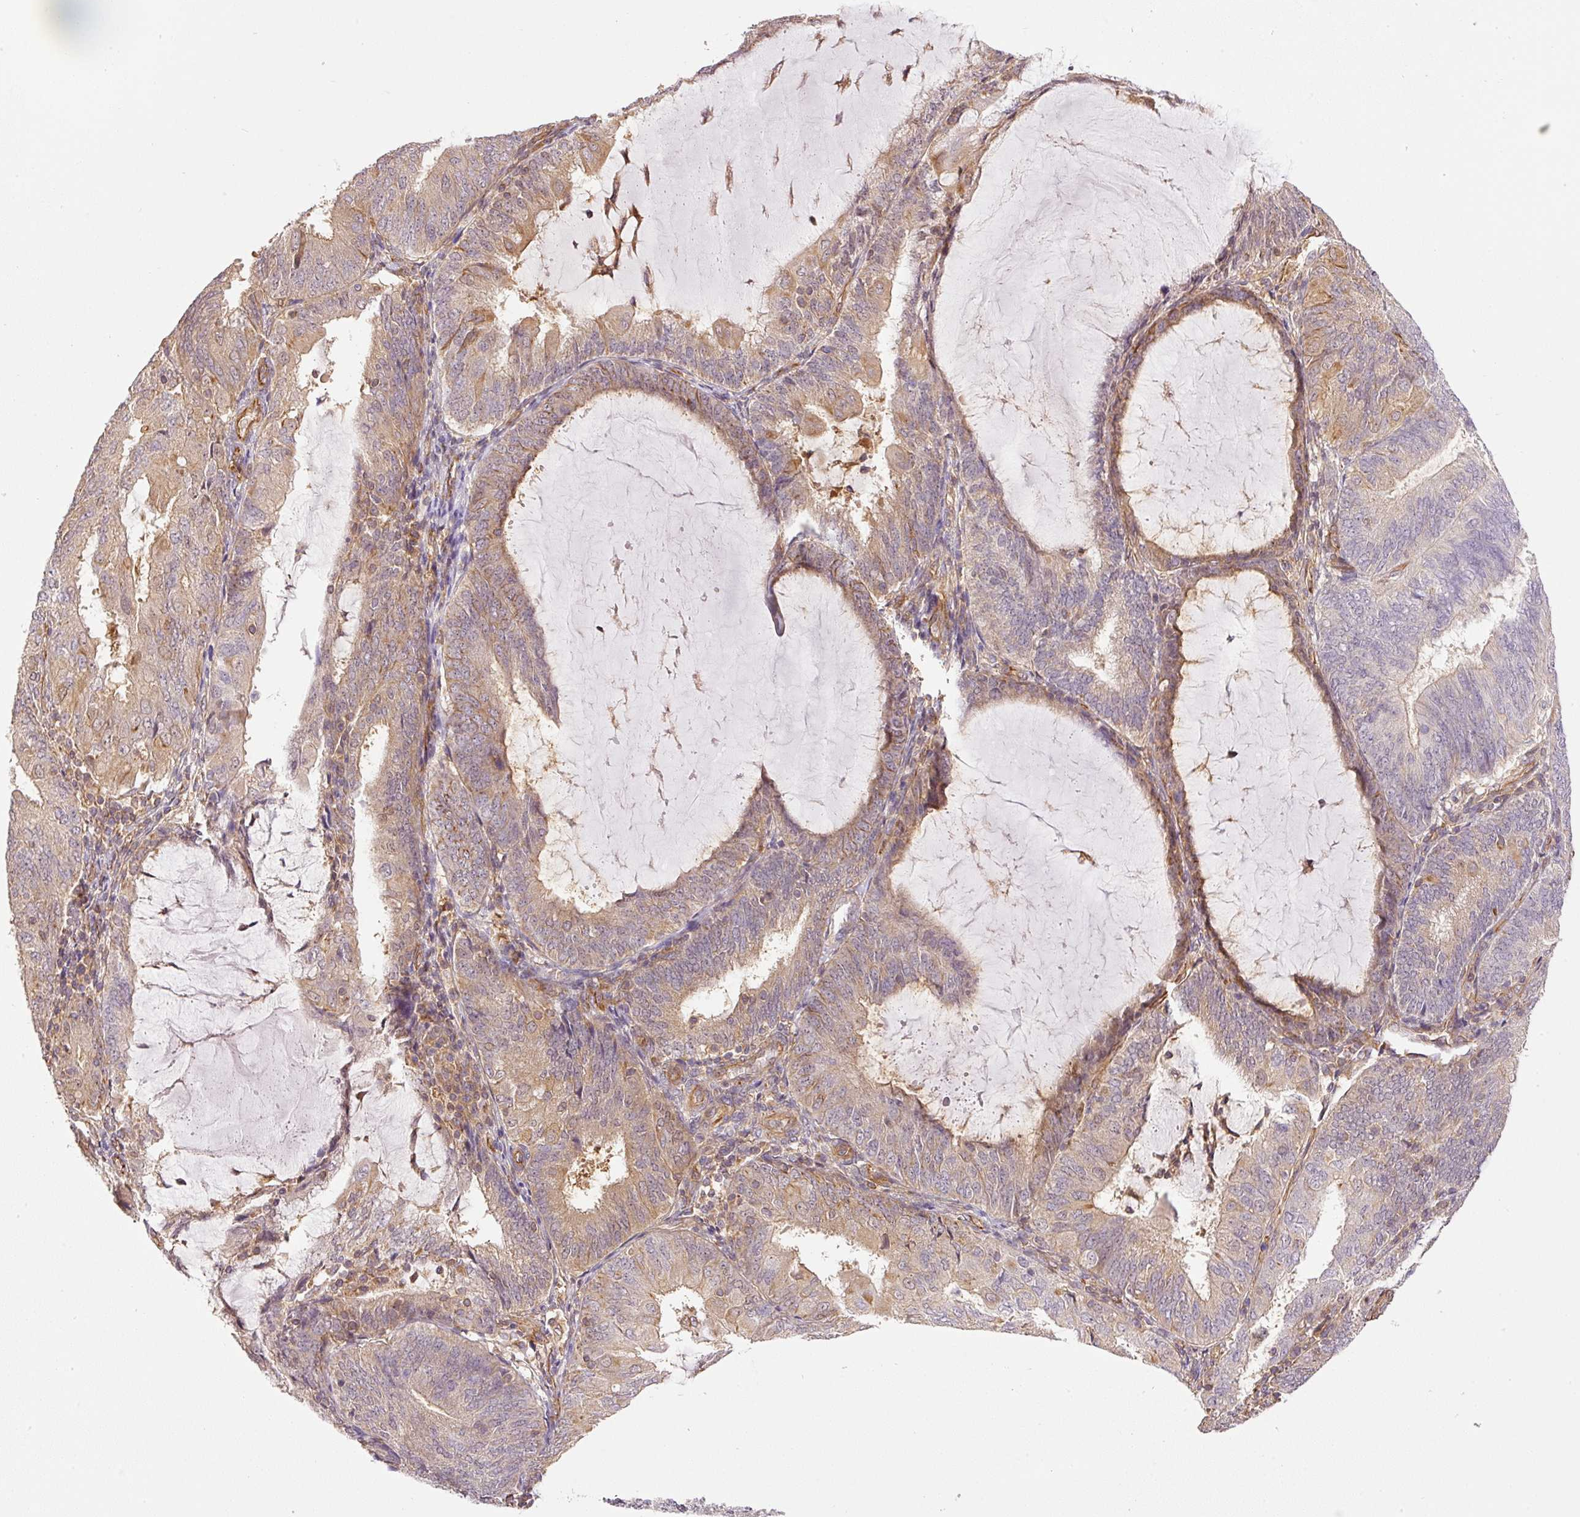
{"staining": {"intensity": "weak", "quantity": ">75%", "location": "cytoplasmic/membranous"}, "tissue": "endometrial cancer", "cell_type": "Tumor cells", "image_type": "cancer", "snomed": [{"axis": "morphology", "description": "Adenocarcinoma, NOS"}, {"axis": "topography", "description": "Endometrium"}], "caption": "Protein staining of endometrial adenocarcinoma tissue exhibits weak cytoplasmic/membranous staining in about >75% of tumor cells.", "gene": "PCK2", "patient": {"sex": "female", "age": 81}}